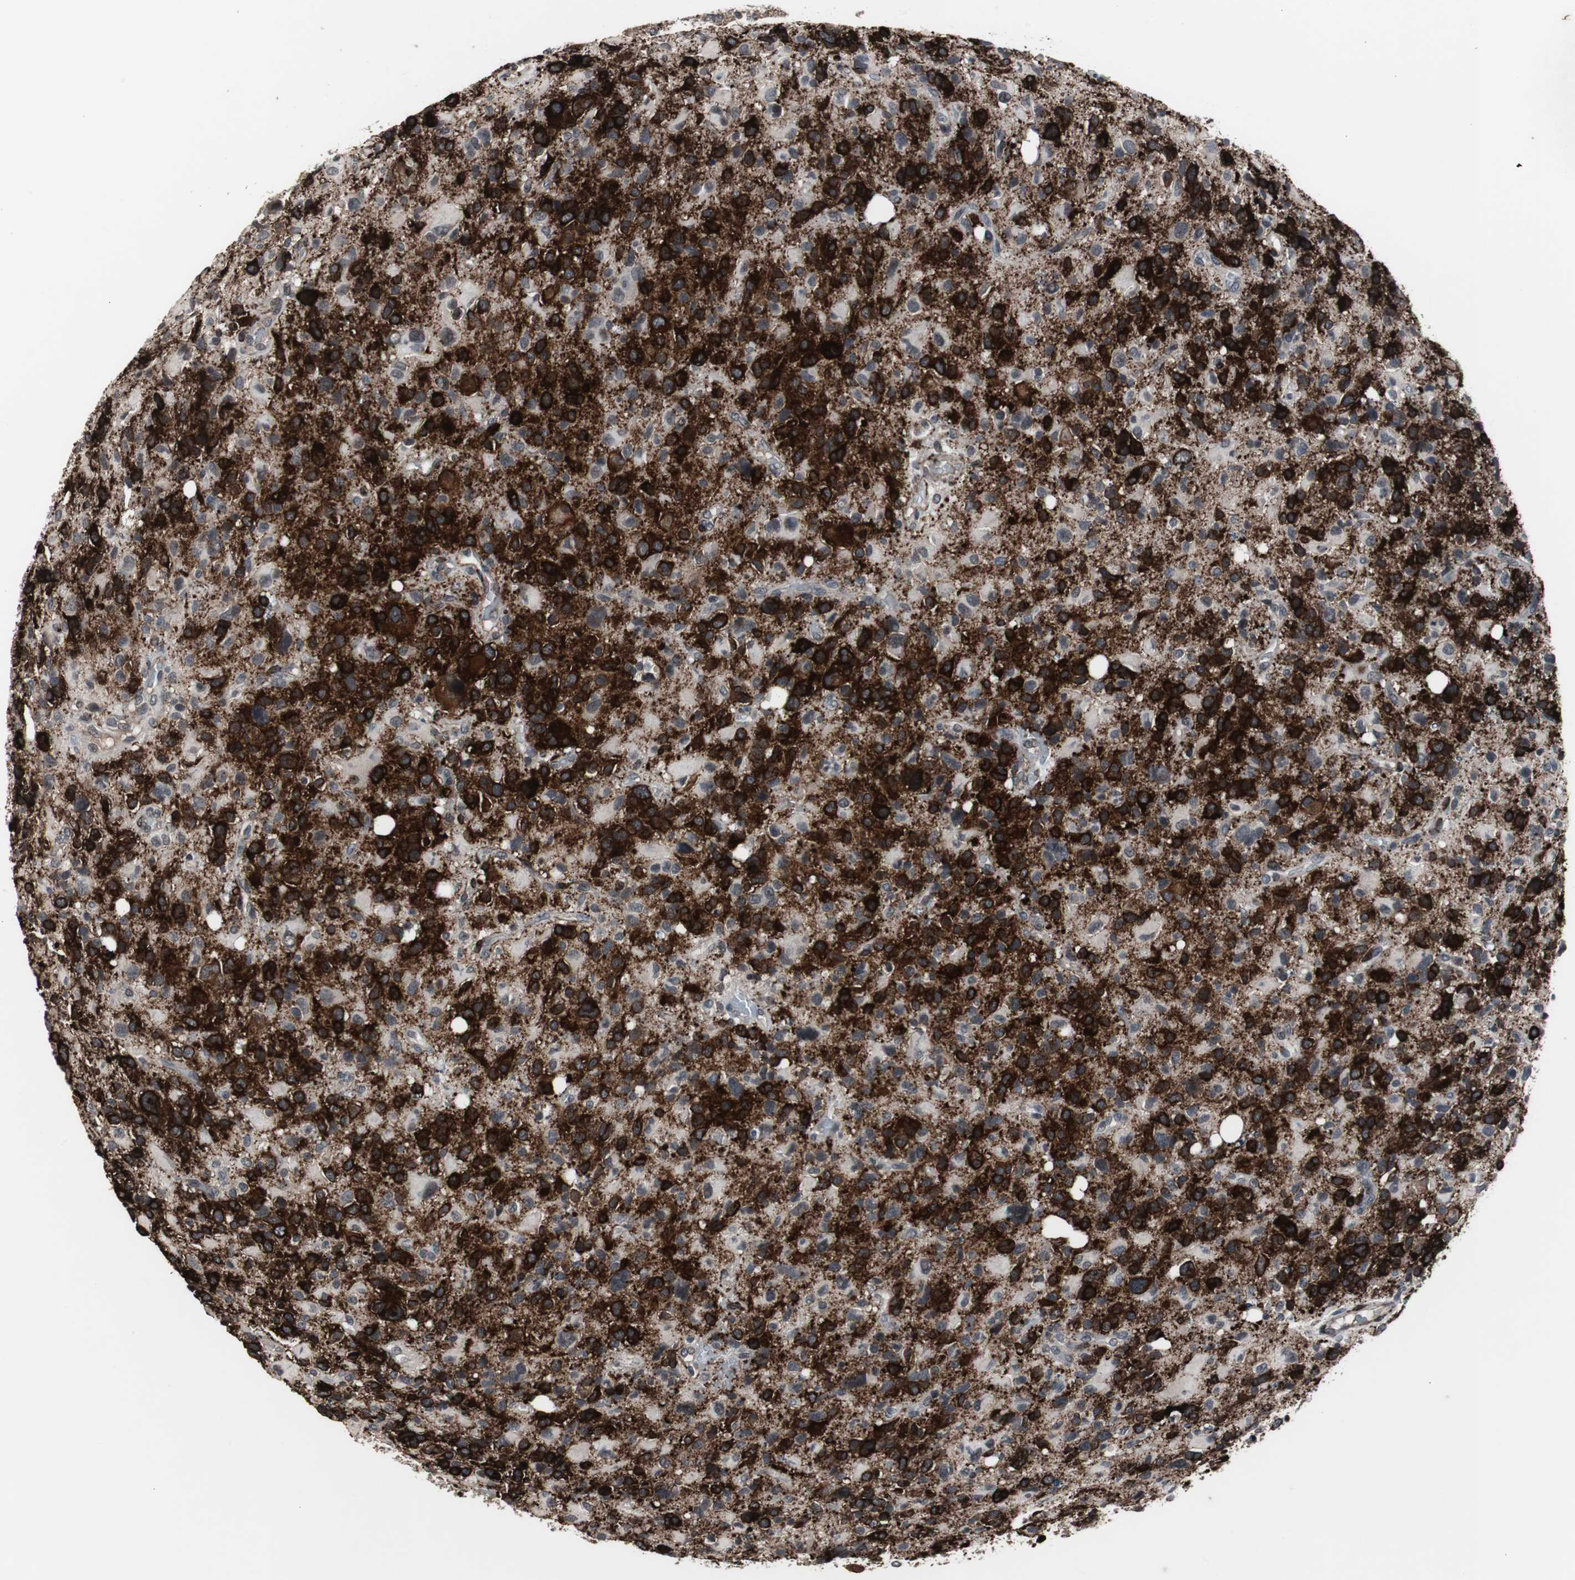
{"staining": {"intensity": "strong", "quantity": "25%-75%", "location": "cytoplasmic/membranous"}, "tissue": "glioma", "cell_type": "Tumor cells", "image_type": "cancer", "snomed": [{"axis": "morphology", "description": "Glioma, malignant, High grade"}, {"axis": "topography", "description": "Brain"}], "caption": "Malignant glioma (high-grade) was stained to show a protein in brown. There is high levels of strong cytoplasmic/membranous expression in approximately 25%-75% of tumor cells. The protein of interest is shown in brown color, while the nuclei are stained blue.", "gene": "CRADD", "patient": {"sex": "male", "age": 48}}